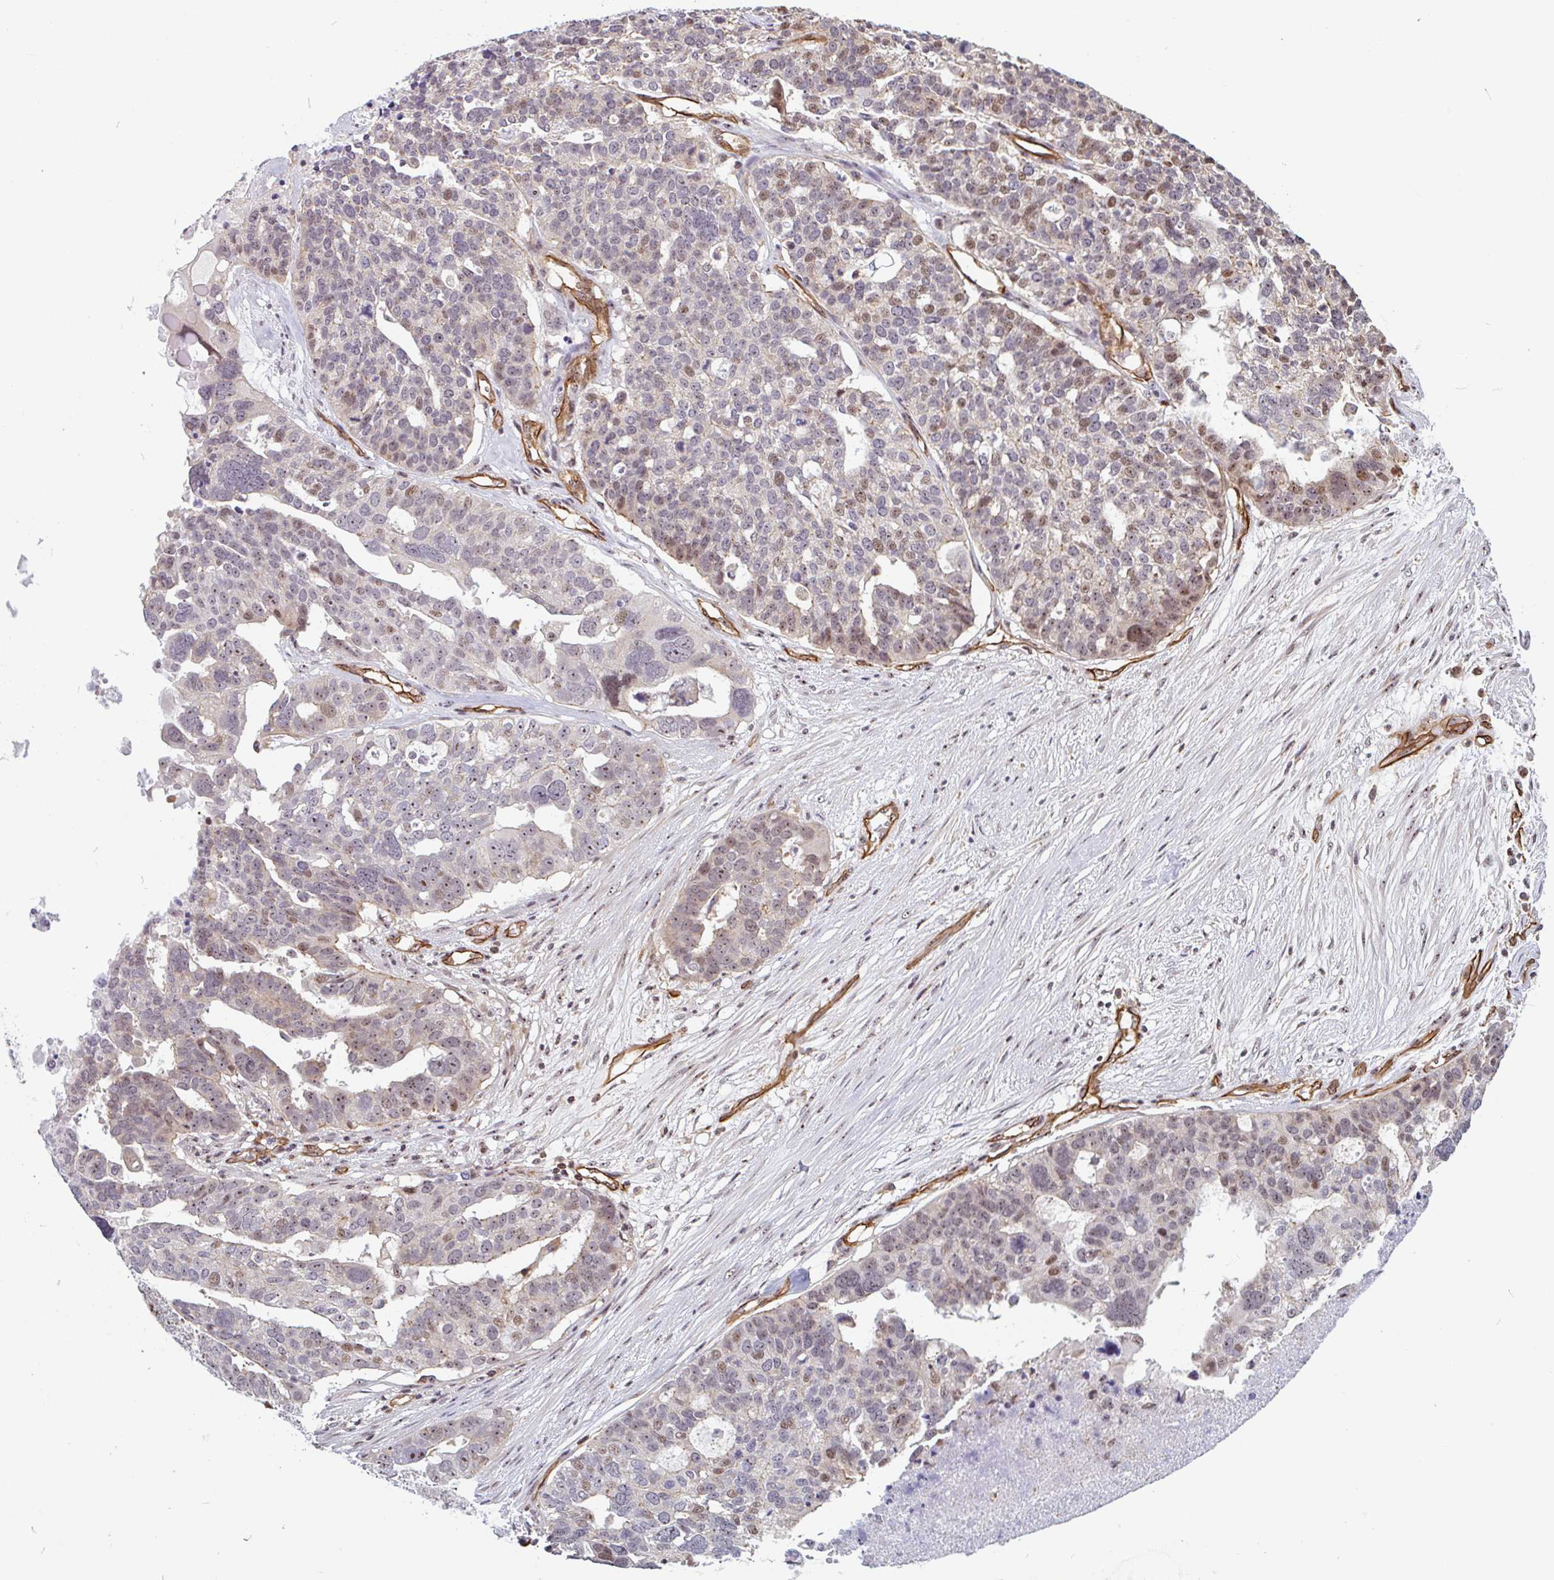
{"staining": {"intensity": "moderate", "quantity": "<25%", "location": "nuclear"}, "tissue": "ovarian cancer", "cell_type": "Tumor cells", "image_type": "cancer", "snomed": [{"axis": "morphology", "description": "Cystadenocarcinoma, serous, NOS"}, {"axis": "topography", "description": "Ovary"}], "caption": "This is an image of immunohistochemistry (IHC) staining of ovarian serous cystadenocarcinoma, which shows moderate staining in the nuclear of tumor cells.", "gene": "ZNF689", "patient": {"sex": "female", "age": 59}}